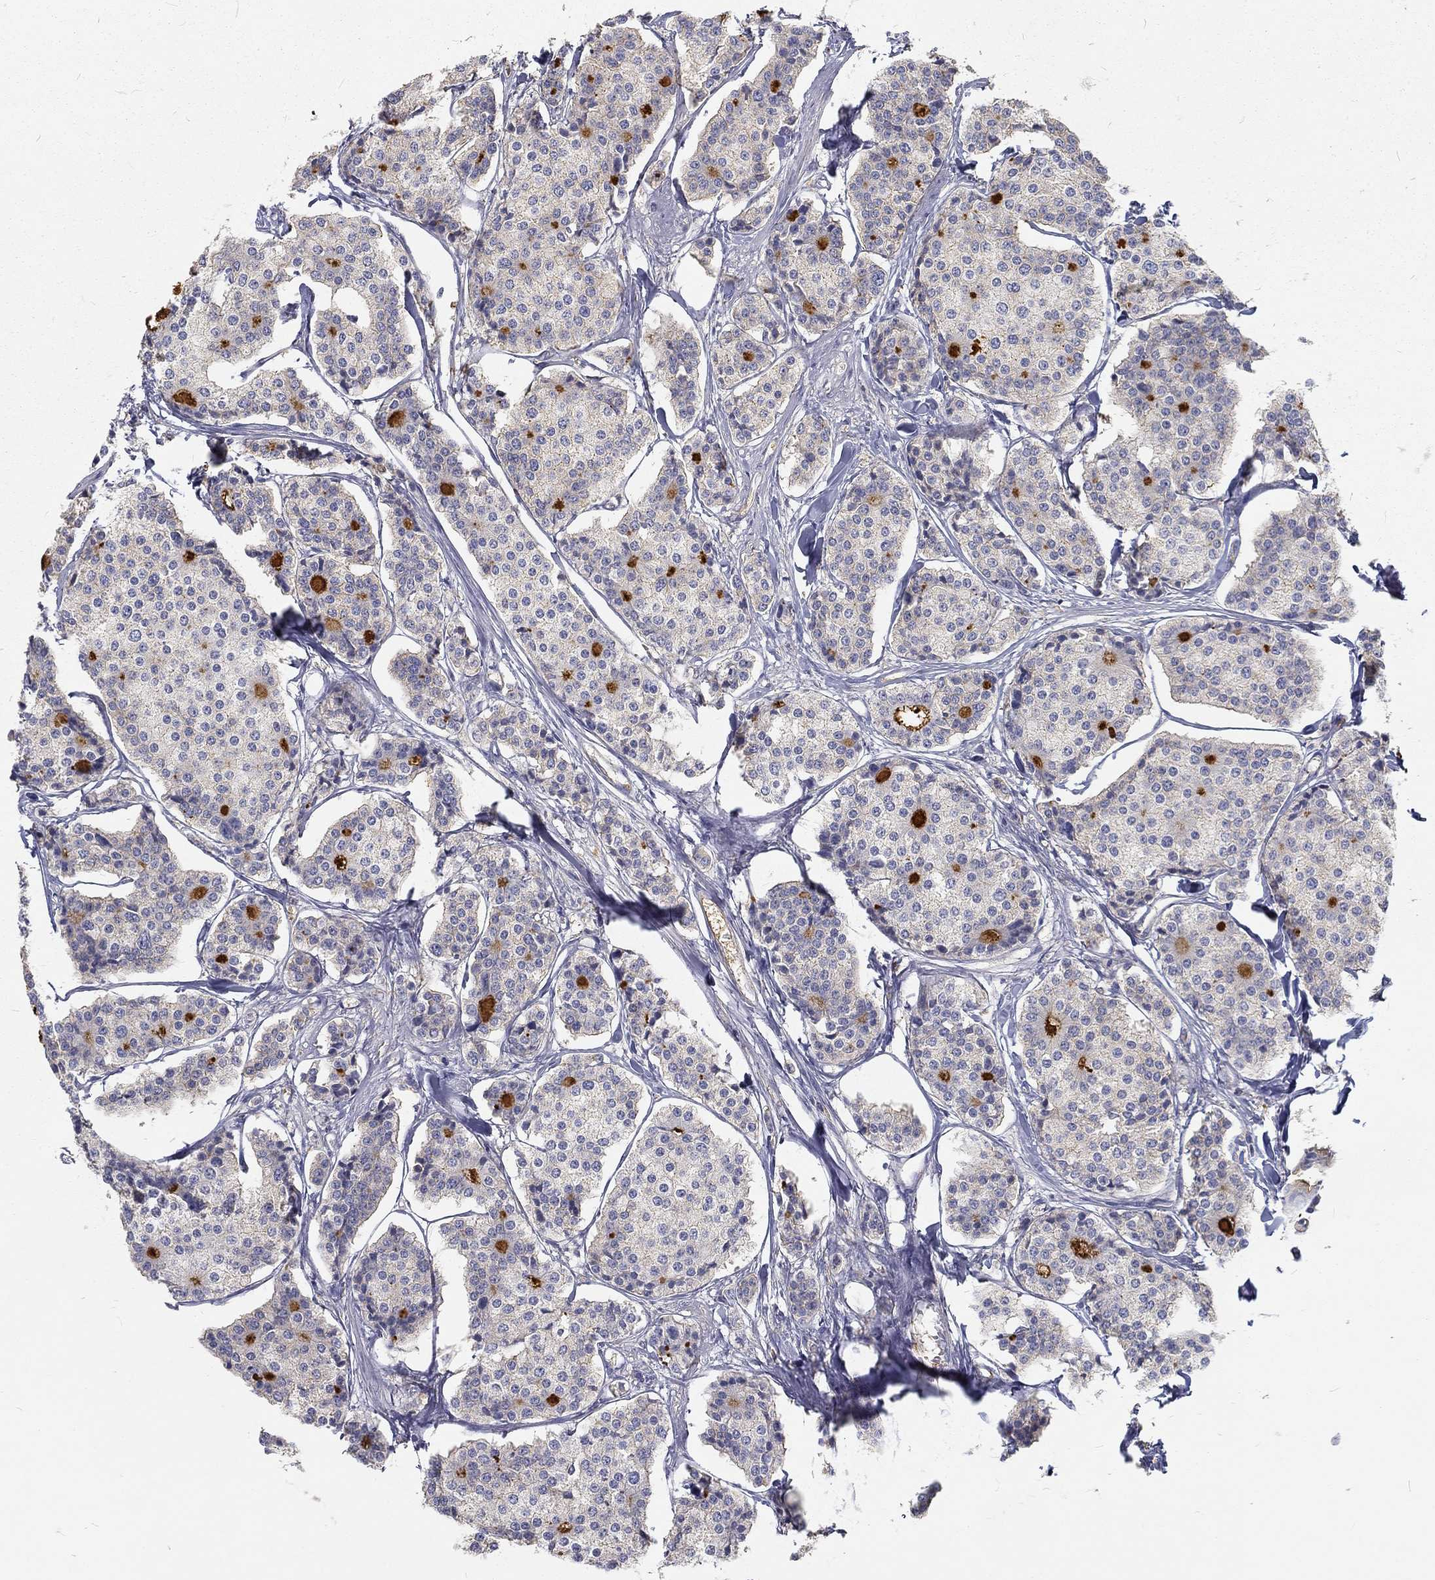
{"staining": {"intensity": "moderate", "quantity": "<25%", "location": "cytoplasmic/membranous"}, "tissue": "carcinoid", "cell_type": "Tumor cells", "image_type": "cancer", "snomed": [{"axis": "morphology", "description": "Carcinoid, malignant, NOS"}, {"axis": "topography", "description": "Small intestine"}], "caption": "This is an image of immunohistochemistry (IHC) staining of malignant carcinoid, which shows moderate positivity in the cytoplasmic/membranous of tumor cells.", "gene": "MTMR11", "patient": {"sex": "female", "age": 65}}